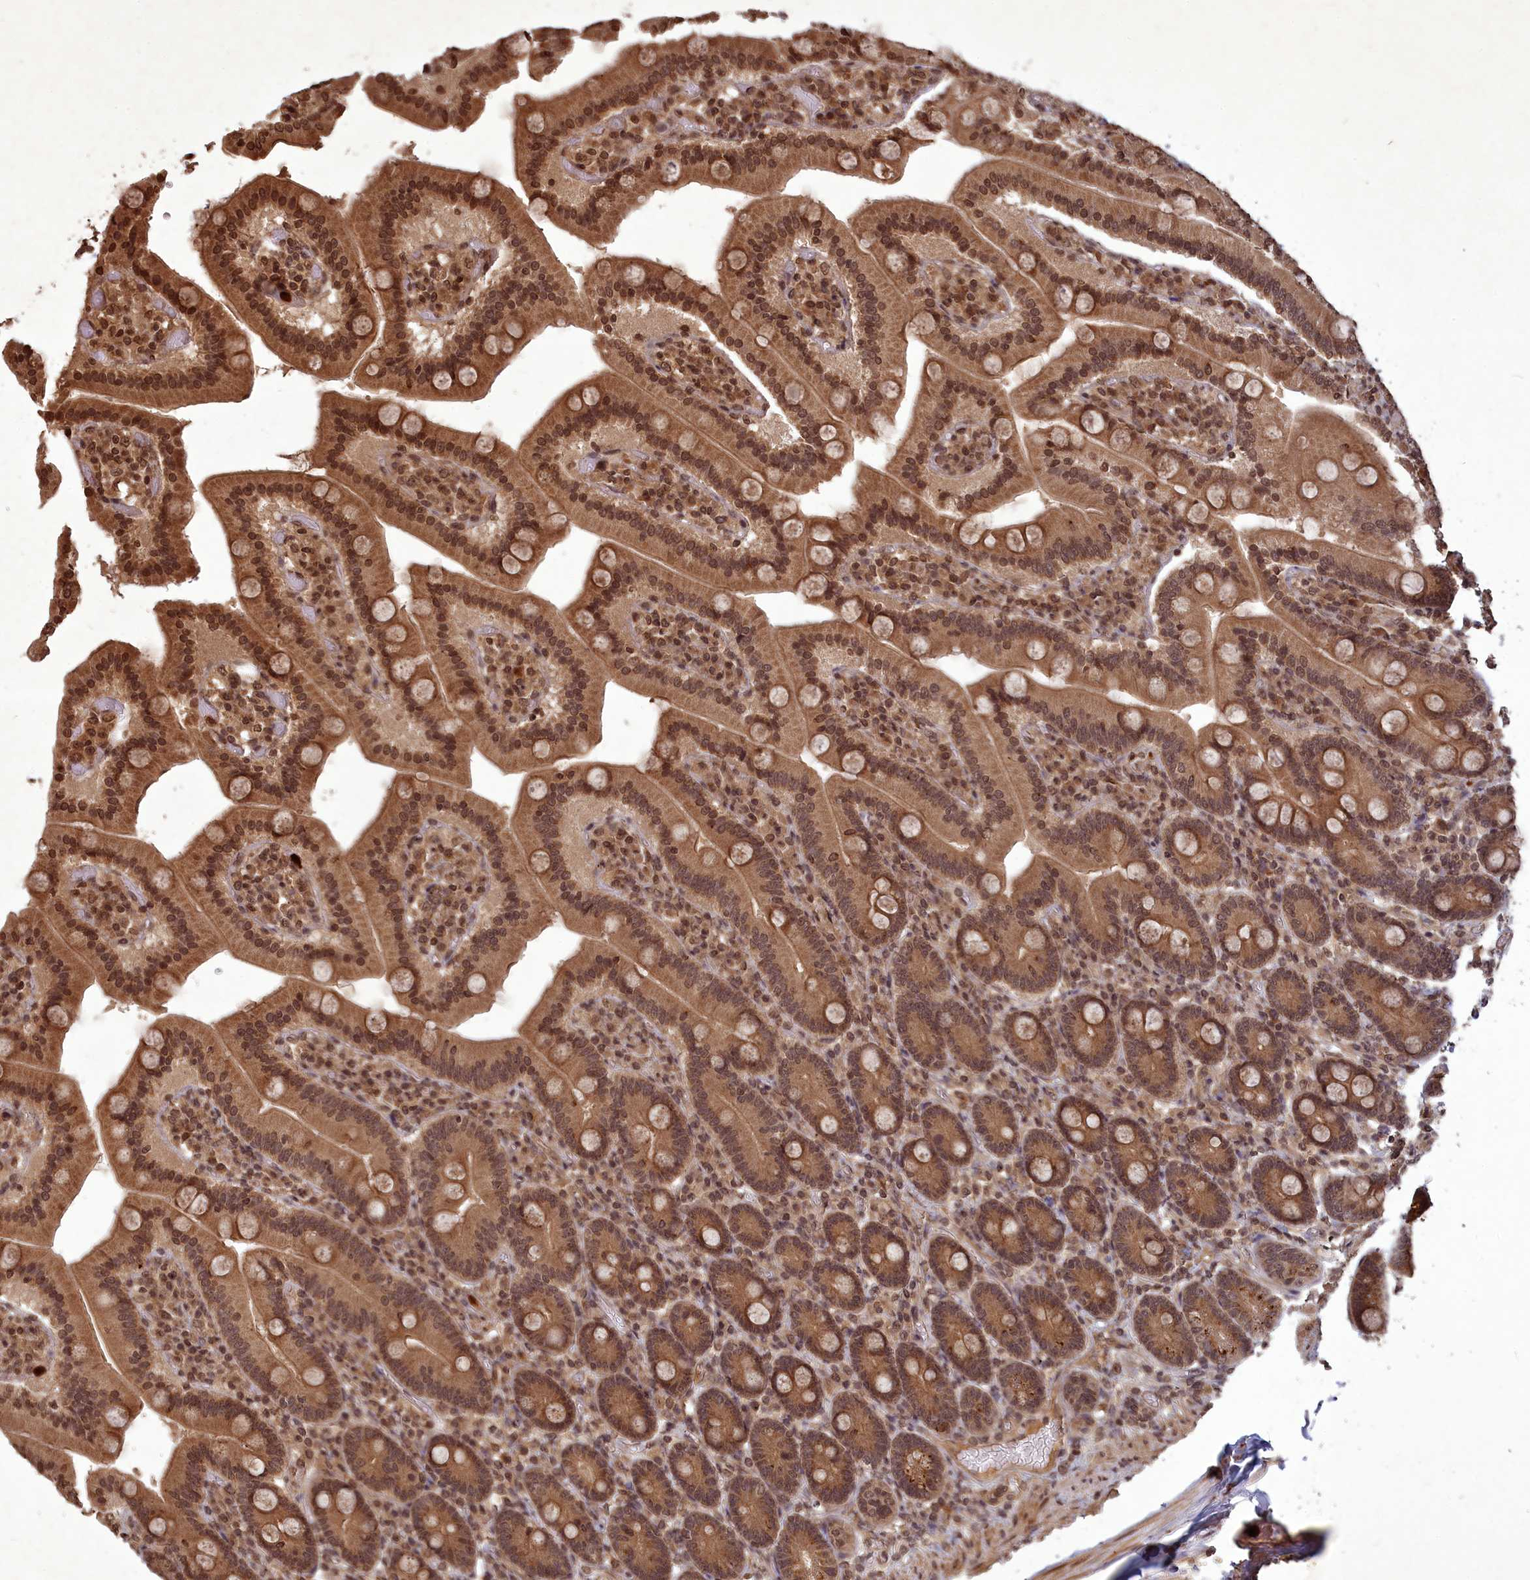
{"staining": {"intensity": "moderate", "quantity": ">75%", "location": "cytoplasmic/membranous,nuclear"}, "tissue": "duodenum", "cell_type": "Glandular cells", "image_type": "normal", "snomed": [{"axis": "morphology", "description": "Normal tissue, NOS"}, {"axis": "topography", "description": "Duodenum"}], "caption": "This photomicrograph displays IHC staining of benign duodenum, with medium moderate cytoplasmic/membranous,nuclear positivity in about >75% of glandular cells.", "gene": "SRMS", "patient": {"sex": "female", "age": 62}}